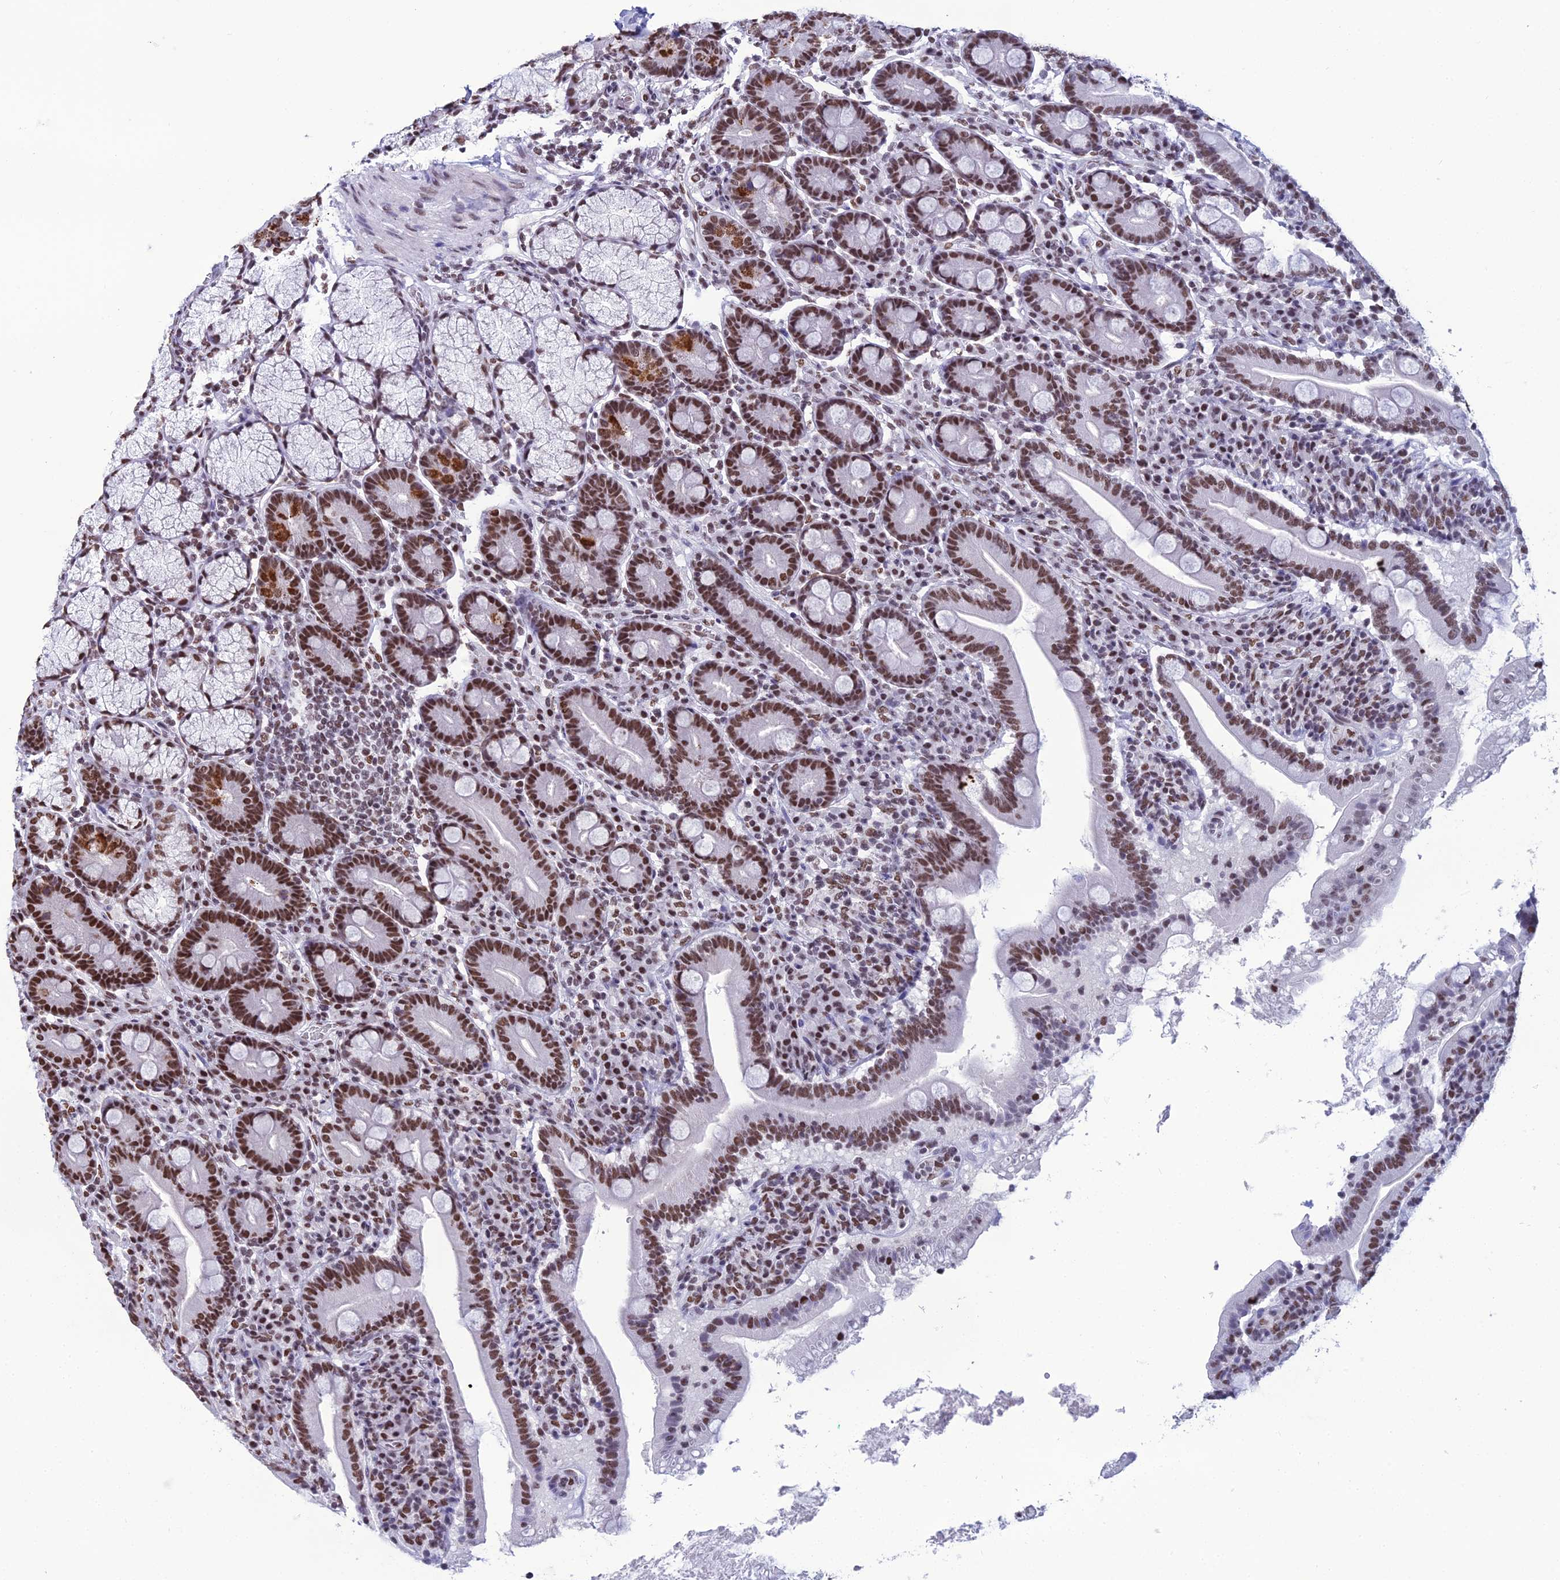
{"staining": {"intensity": "strong", "quantity": ">75%", "location": "nuclear"}, "tissue": "duodenum", "cell_type": "Glandular cells", "image_type": "normal", "snomed": [{"axis": "morphology", "description": "Normal tissue, NOS"}, {"axis": "topography", "description": "Duodenum"}], "caption": "Immunohistochemical staining of benign duodenum demonstrates strong nuclear protein staining in approximately >75% of glandular cells.", "gene": "PRAMEF12", "patient": {"sex": "male", "age": 35}}